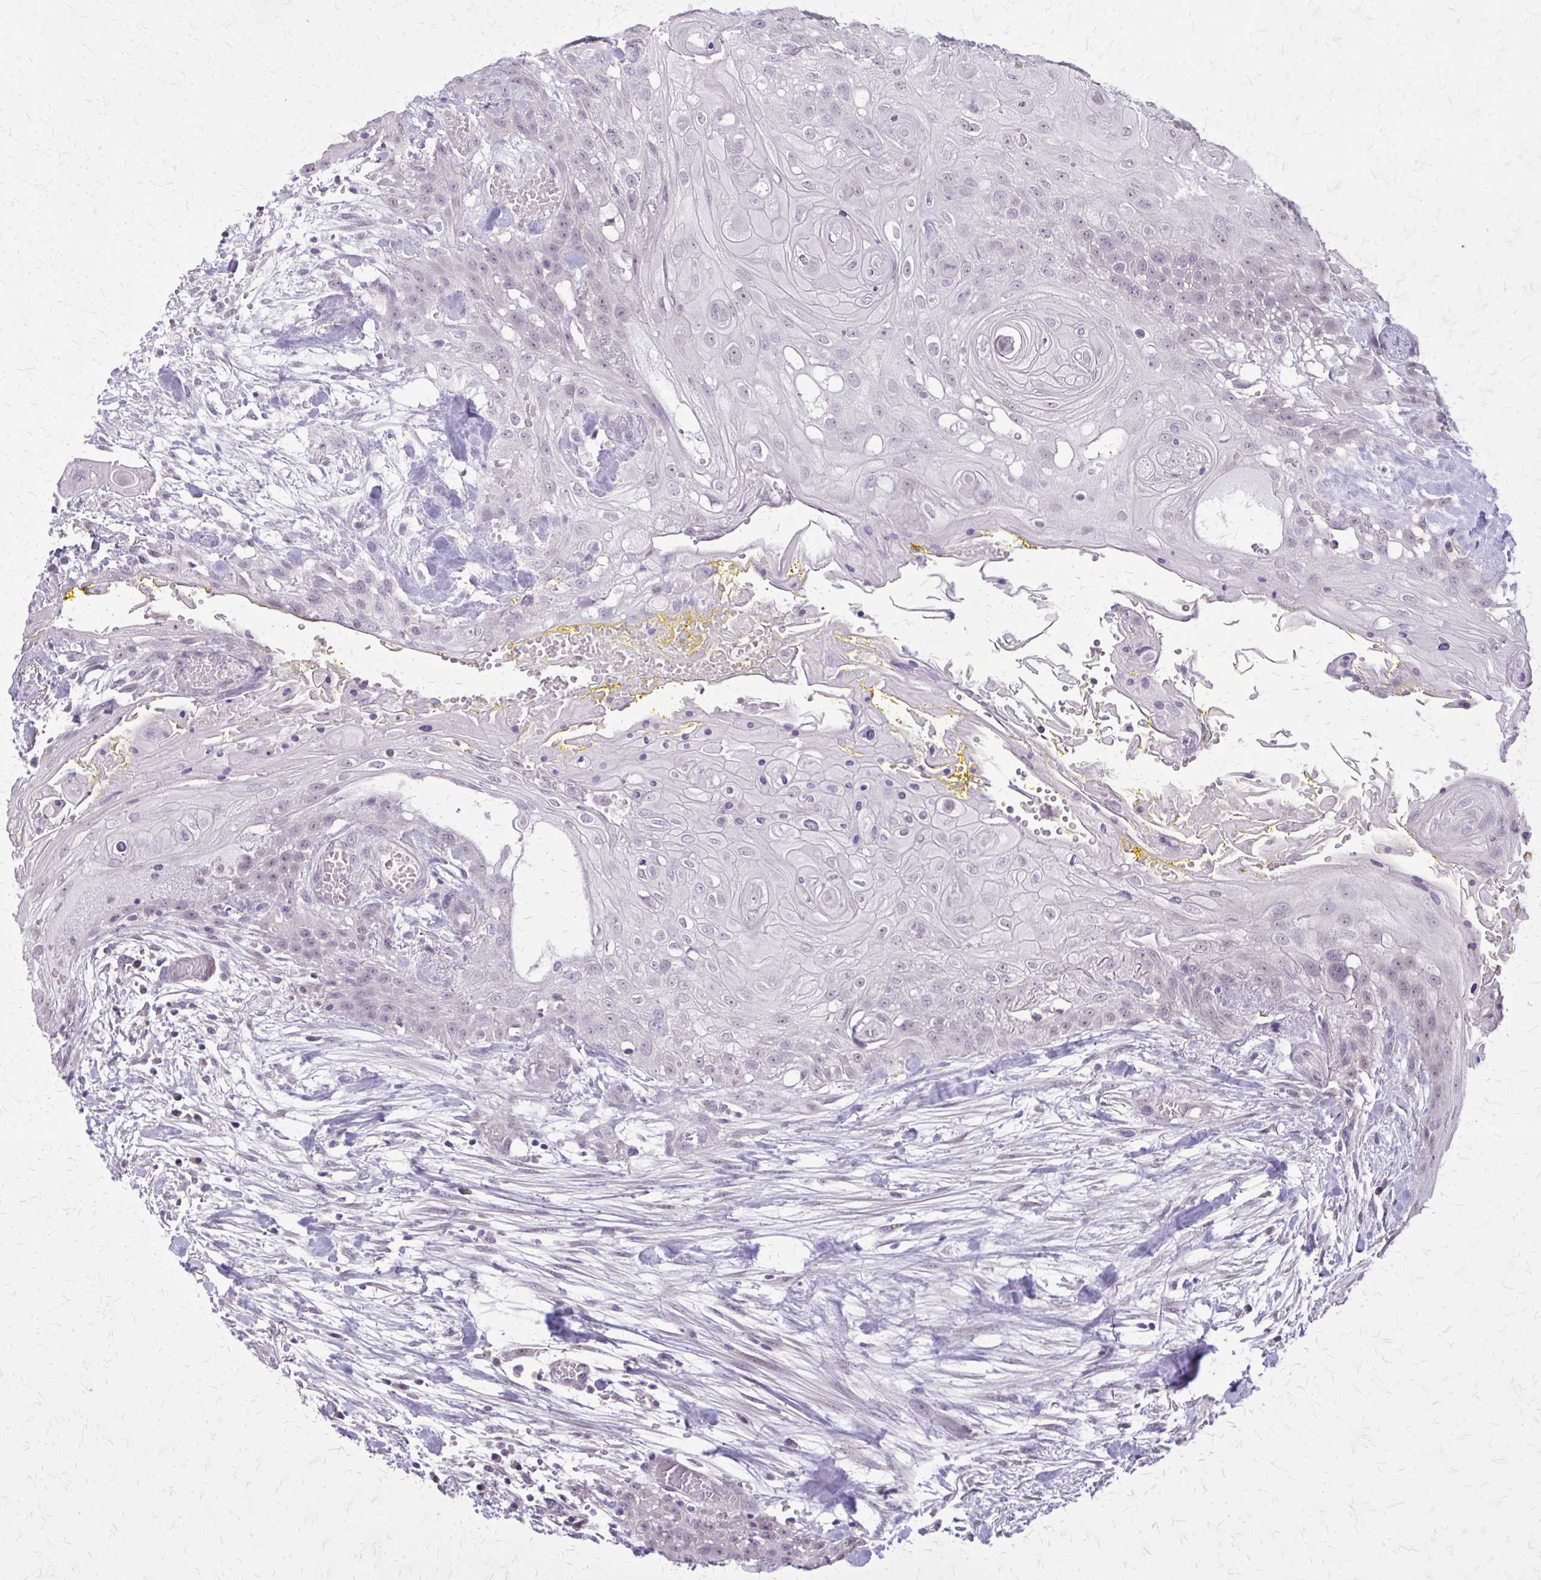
{"staining": {"intensity": "negative", "quantity": "none", "location": "none"}, "tissue": "head and neck cancer", "cell_type": "Tumor cells", "image_type": "cancer", "snomed": [{"axis": "morphology", "description": "Squamous cell carcinoma, NOS"}, {"axis": "topography", "description": "Head-Neck"}], "caption": "IHC of human squamous cell carcinoma (head and neck) reveals no staining in tumor cells.", "gene": "PLCB1", "patient": {"sex": "female", "age": 43}}